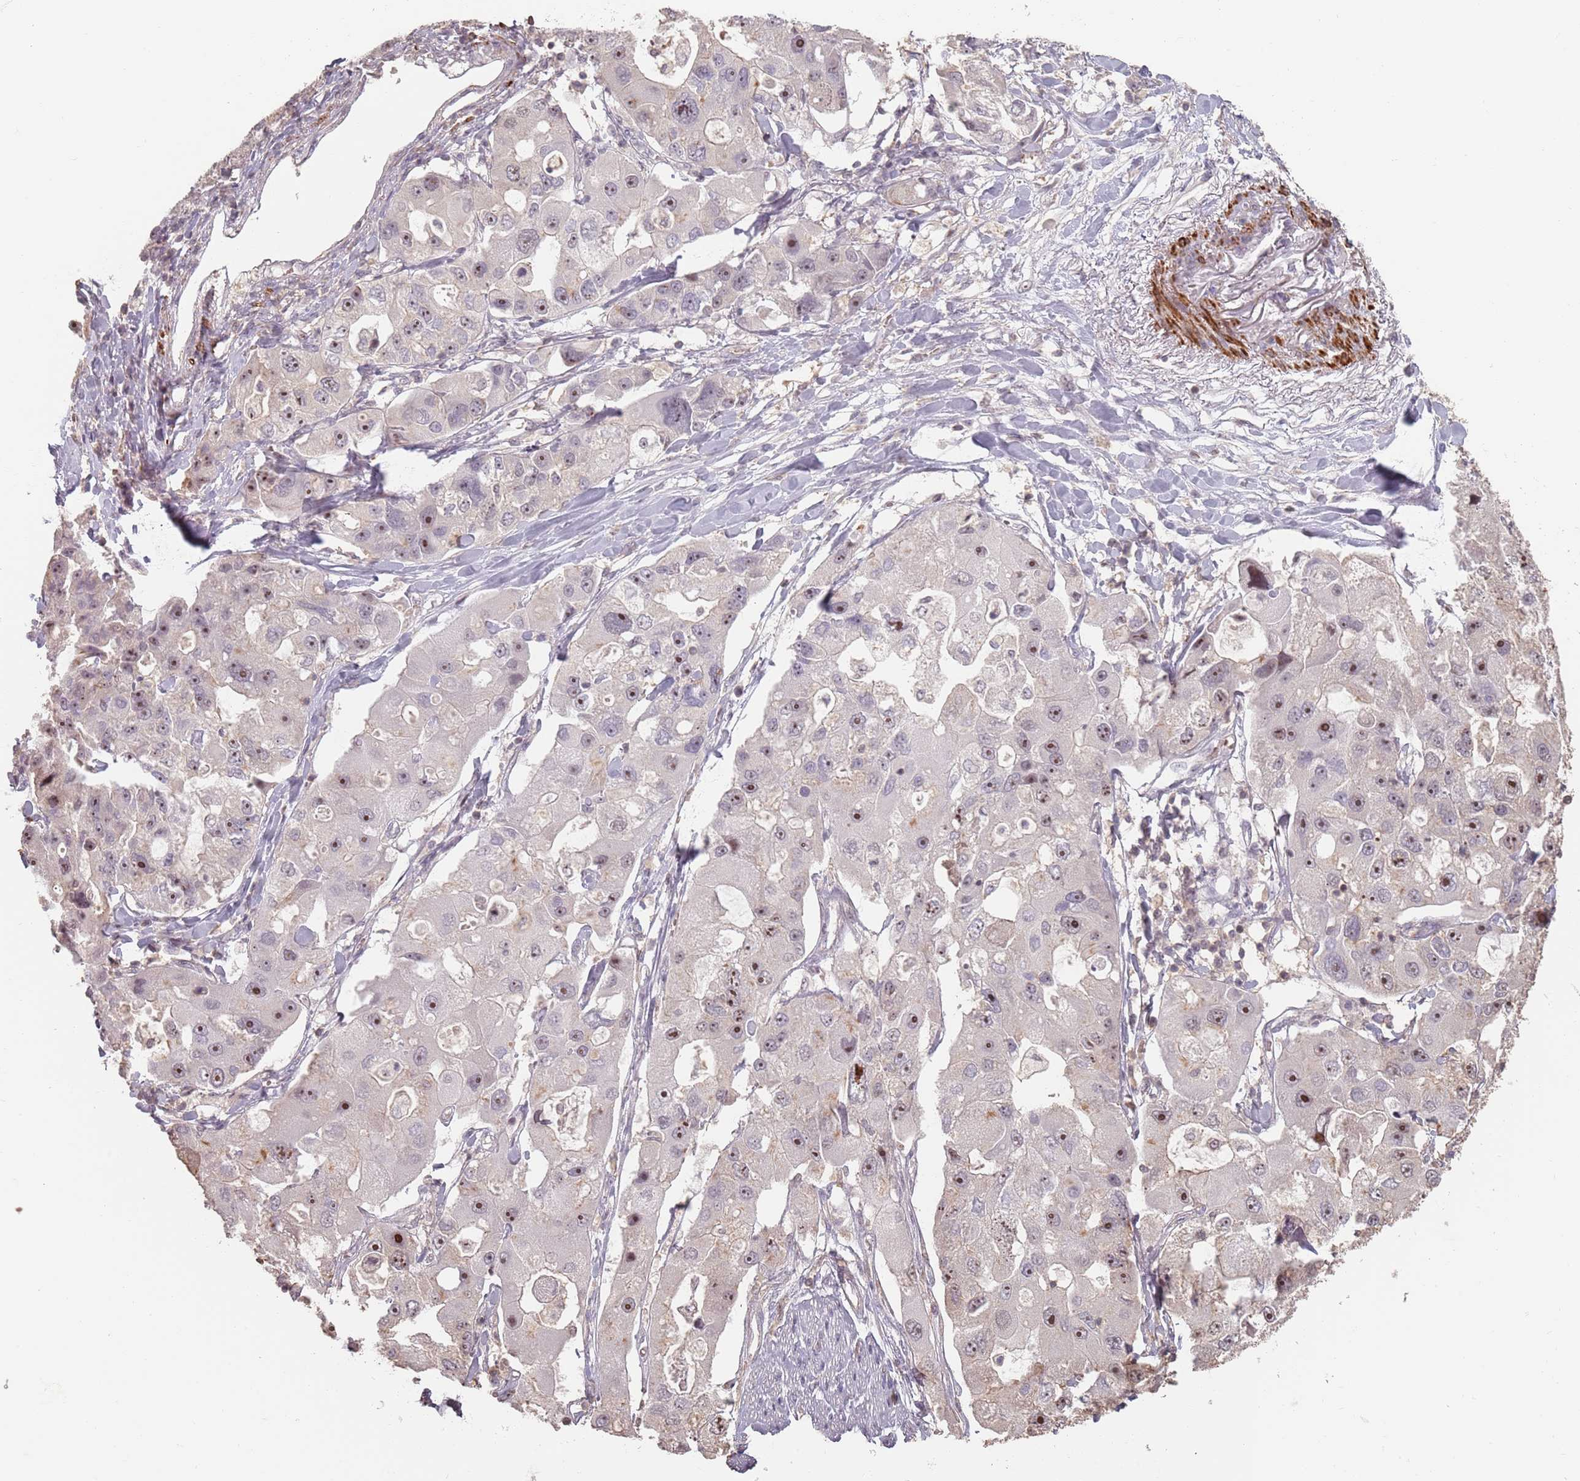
{"staining": {"intensity": "moderate", "quantity": "25%-75%", "location": "nuclear"}, "tissue": "lung cancer", "cell_type": "Tumor cells", "image_type": "cancer", "snomed": [{"axis": "morphology", "description": "Adenocarcinoma, NOS"}, {"axis": "topography", "description": "Lung"}], "caption": "IHC staining of lung cancer (adenocarcinoma), which demonstrates medium levels of moderate nuclear staining in approximately 25%-75% of tumor cells indicating moderate nuclear protein staining. The staining was performed using DAB (3,3'-diaminobenzidine) (brown) for protein detection and nuclei were counterstained in hematoxylin (blue).", "gene": "ADTRP", "patient": {"sex": "female", "age": 54}}